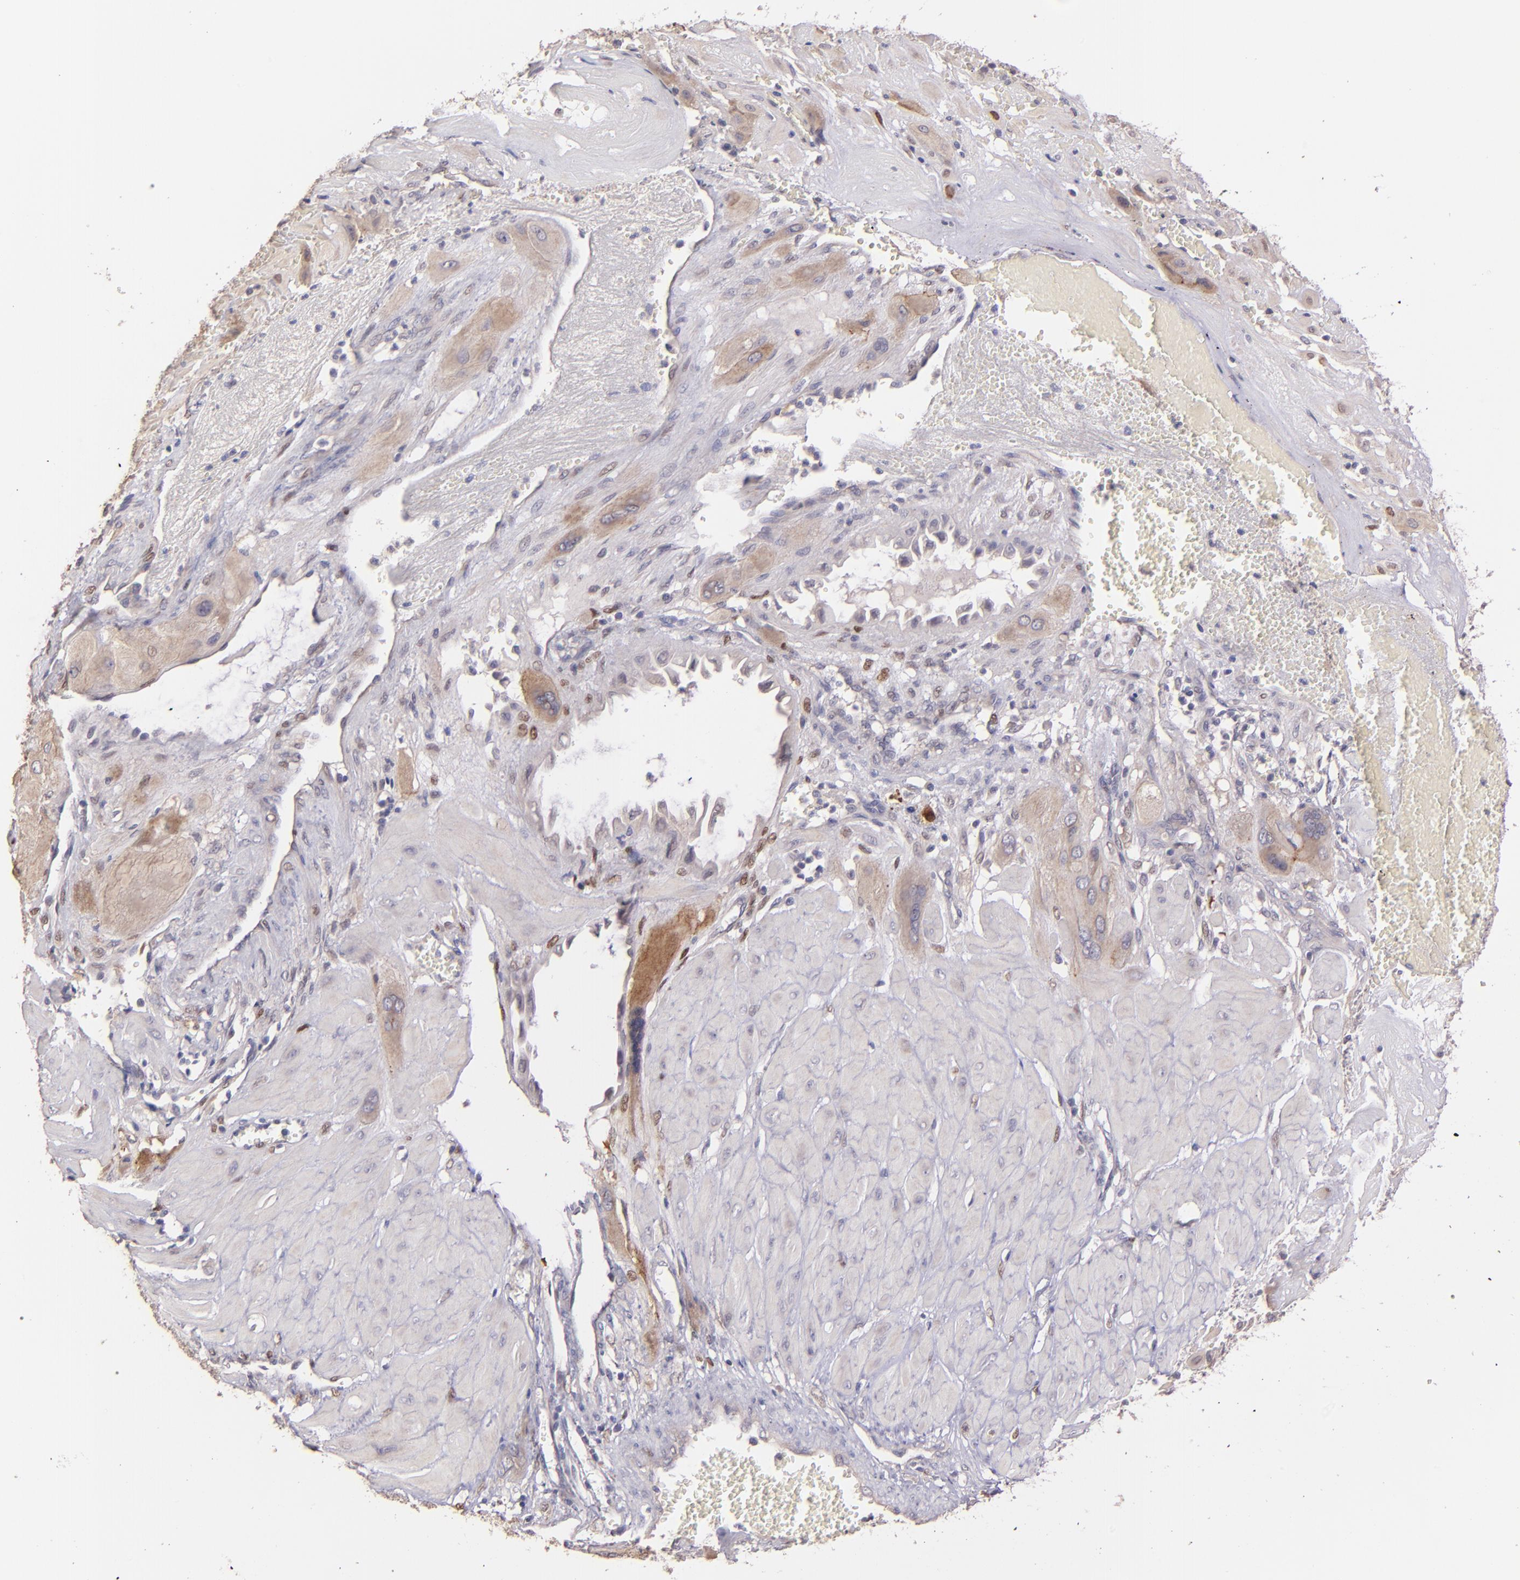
{"staining": {"intensity": "weak", "quantity": "25%-75%", "location": "cytoplasmic/membranous"}, "tissue": "cervical cancer", "cell_type": "Tumor cells", "image_type": "cancer", "snomed": [{"axis": "morphology", "description": "Squamous cell carcinoma, NOS"}, {"axis": "topography", "description": "Cervix"}], "caption": "Protein positivity by IHC reveals weak cytoplasmic/membranous positivity in about 25%-75% of tumor cells in cervical squamous cell carcinoma.", "gene": "NUP62CL", "patient": {"sex": "female", "age": 34}}